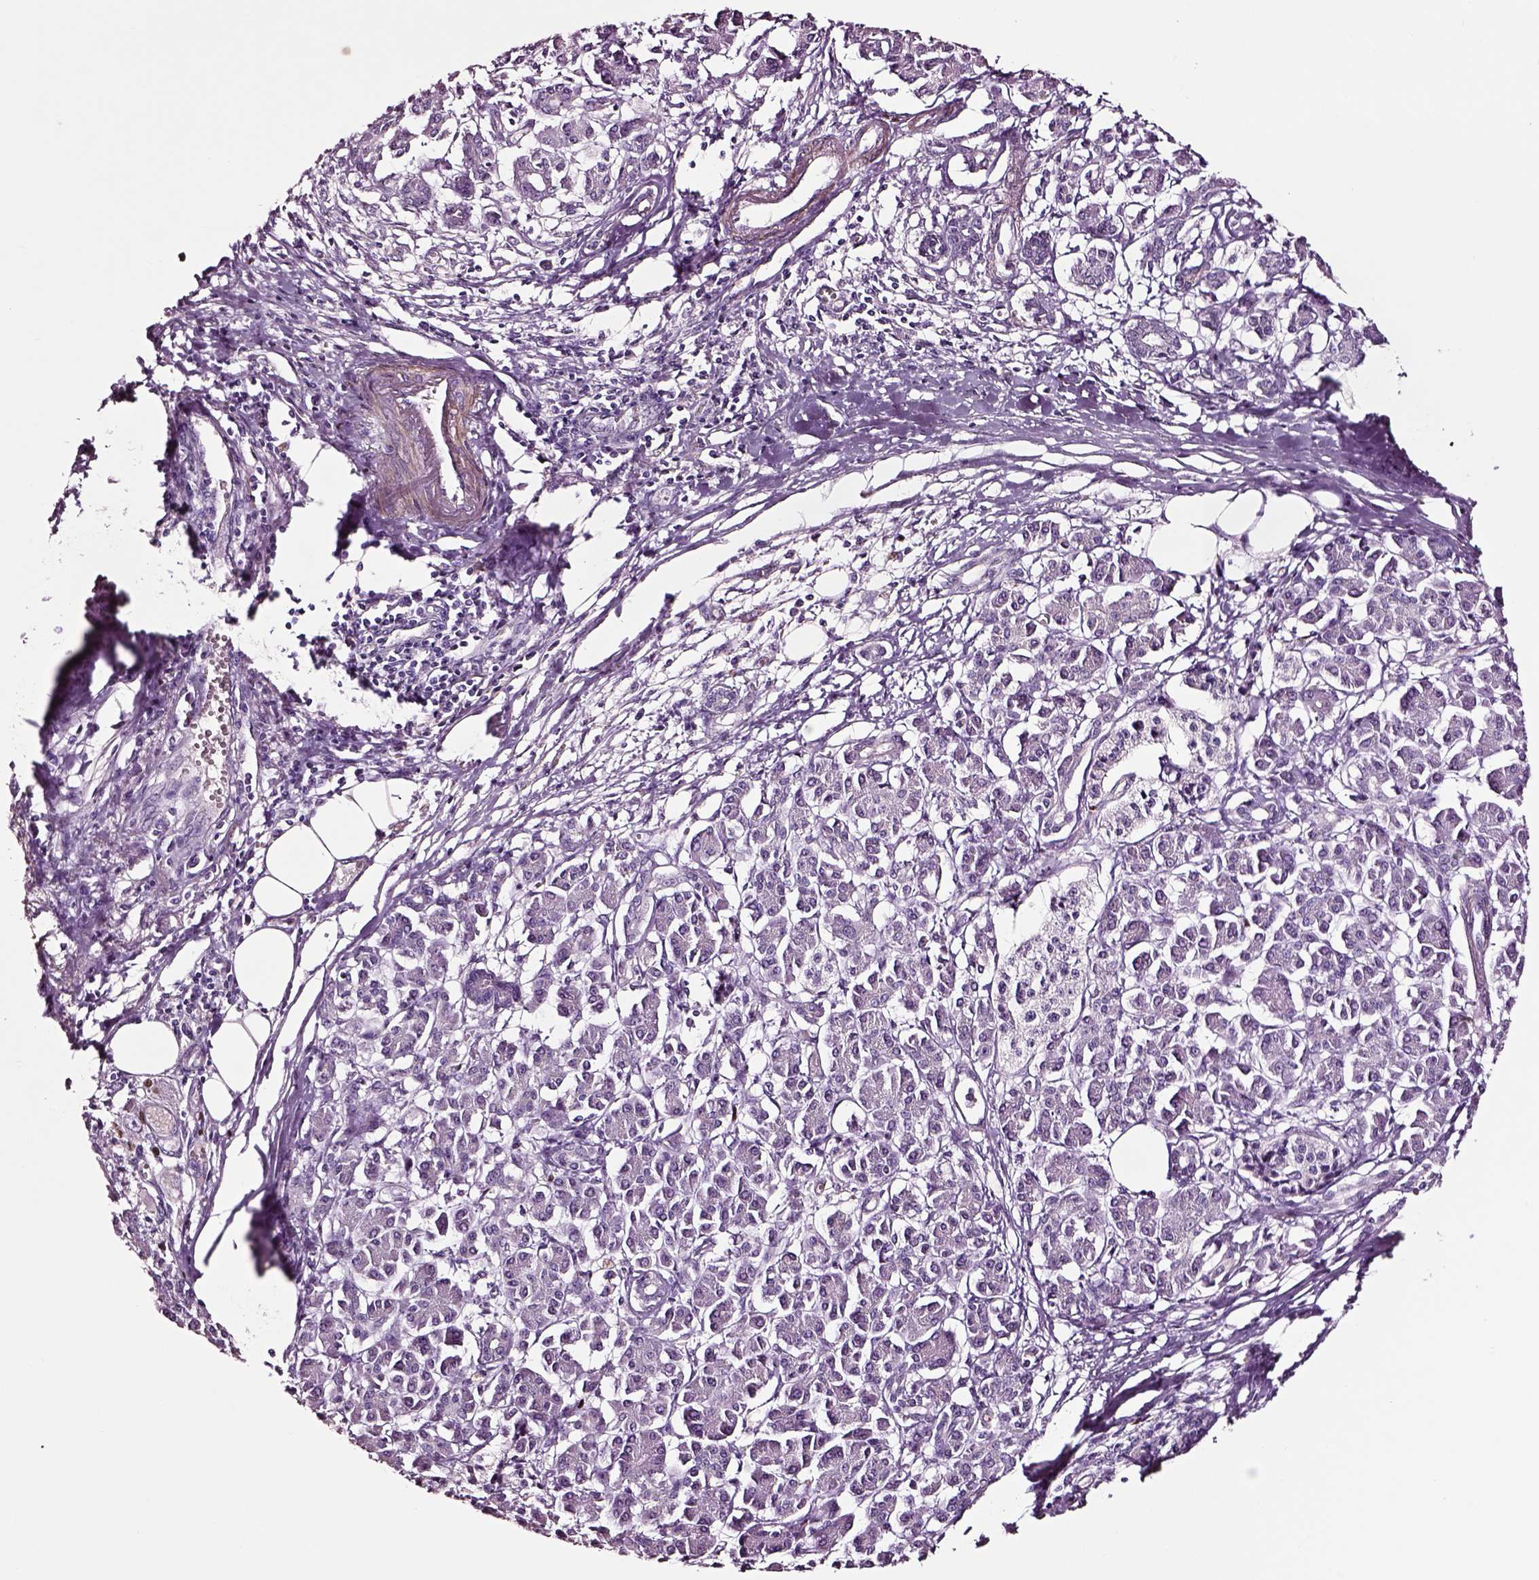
{"staining": {"intensity": "negative", "quantity": "none", "location": "none"}, "tissue": "pancreatic cancer", "cell_type": "Tumor cells", "image_type": "cancer", "snomed": [{"axis": "morphology", "description": "Adenocarcinoma, NOS"}, {"axis": "topography", "description": "Pancreas"}], "caption": "Tumor cells show no significant expression in pancreatic cancer (adenocarcinoma).", "gene": "SOX10", "patient": {"sex": "female", "age": 68}}